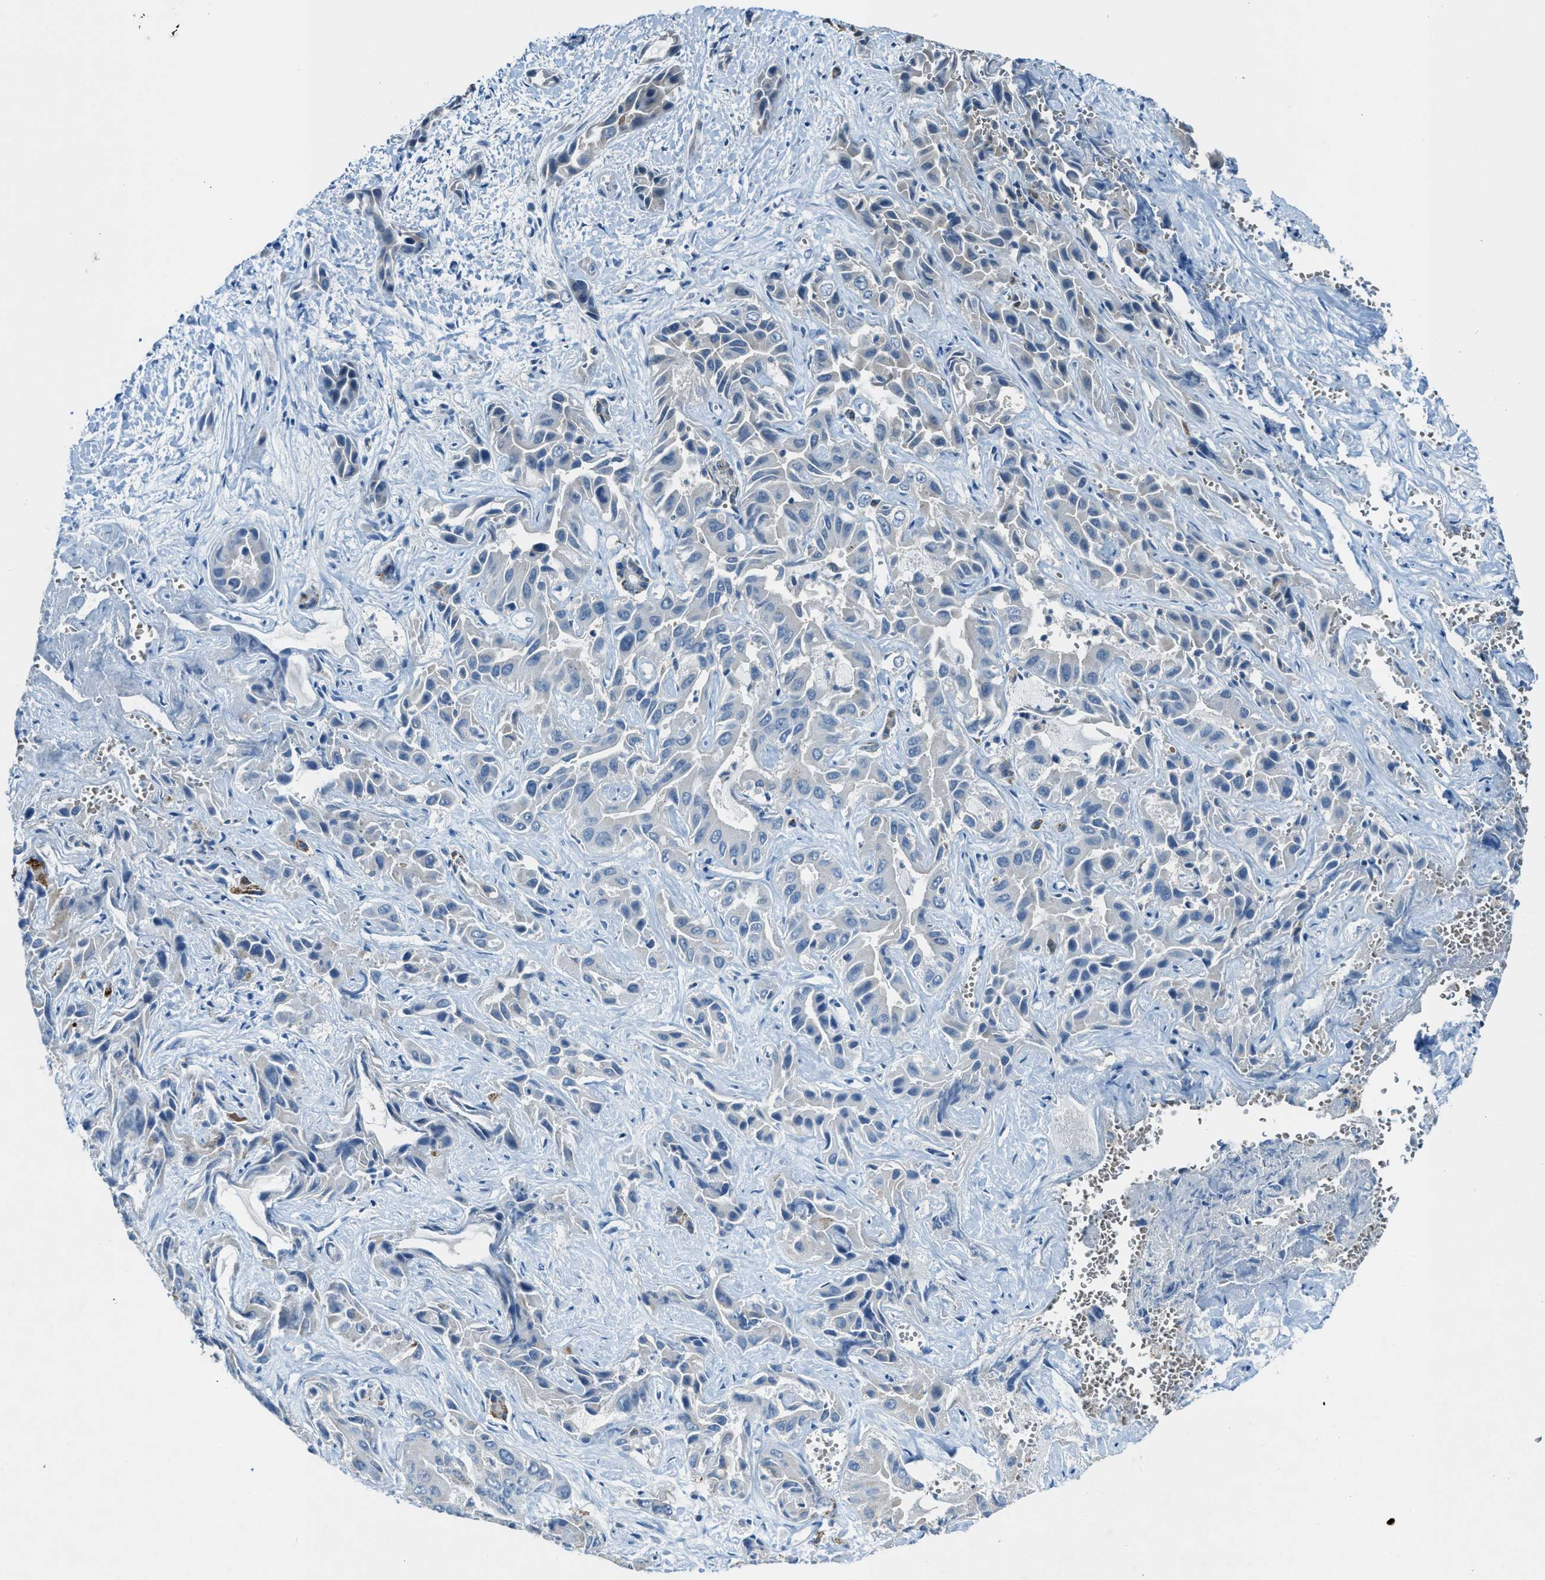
{"staining": {"intensity": "negative", "quantity": "none", "location": "none"}, "tissue": "liver cancer", "cell_type": "Tumor cells", "image_type": "cancer", "snomed": [{"axis": "morphology", "description": "Cholangiocarcinoma"}, {"axis": "topography", "description": "Liver"}], "caption": "High power microscopy photomicrograph of an IHC photomicrograph of liver cholangiocarcinoma, revealing no significant positivity in tumor cells.", "gene": "CDON", "patient": {"sex": "female", "age": 52}}